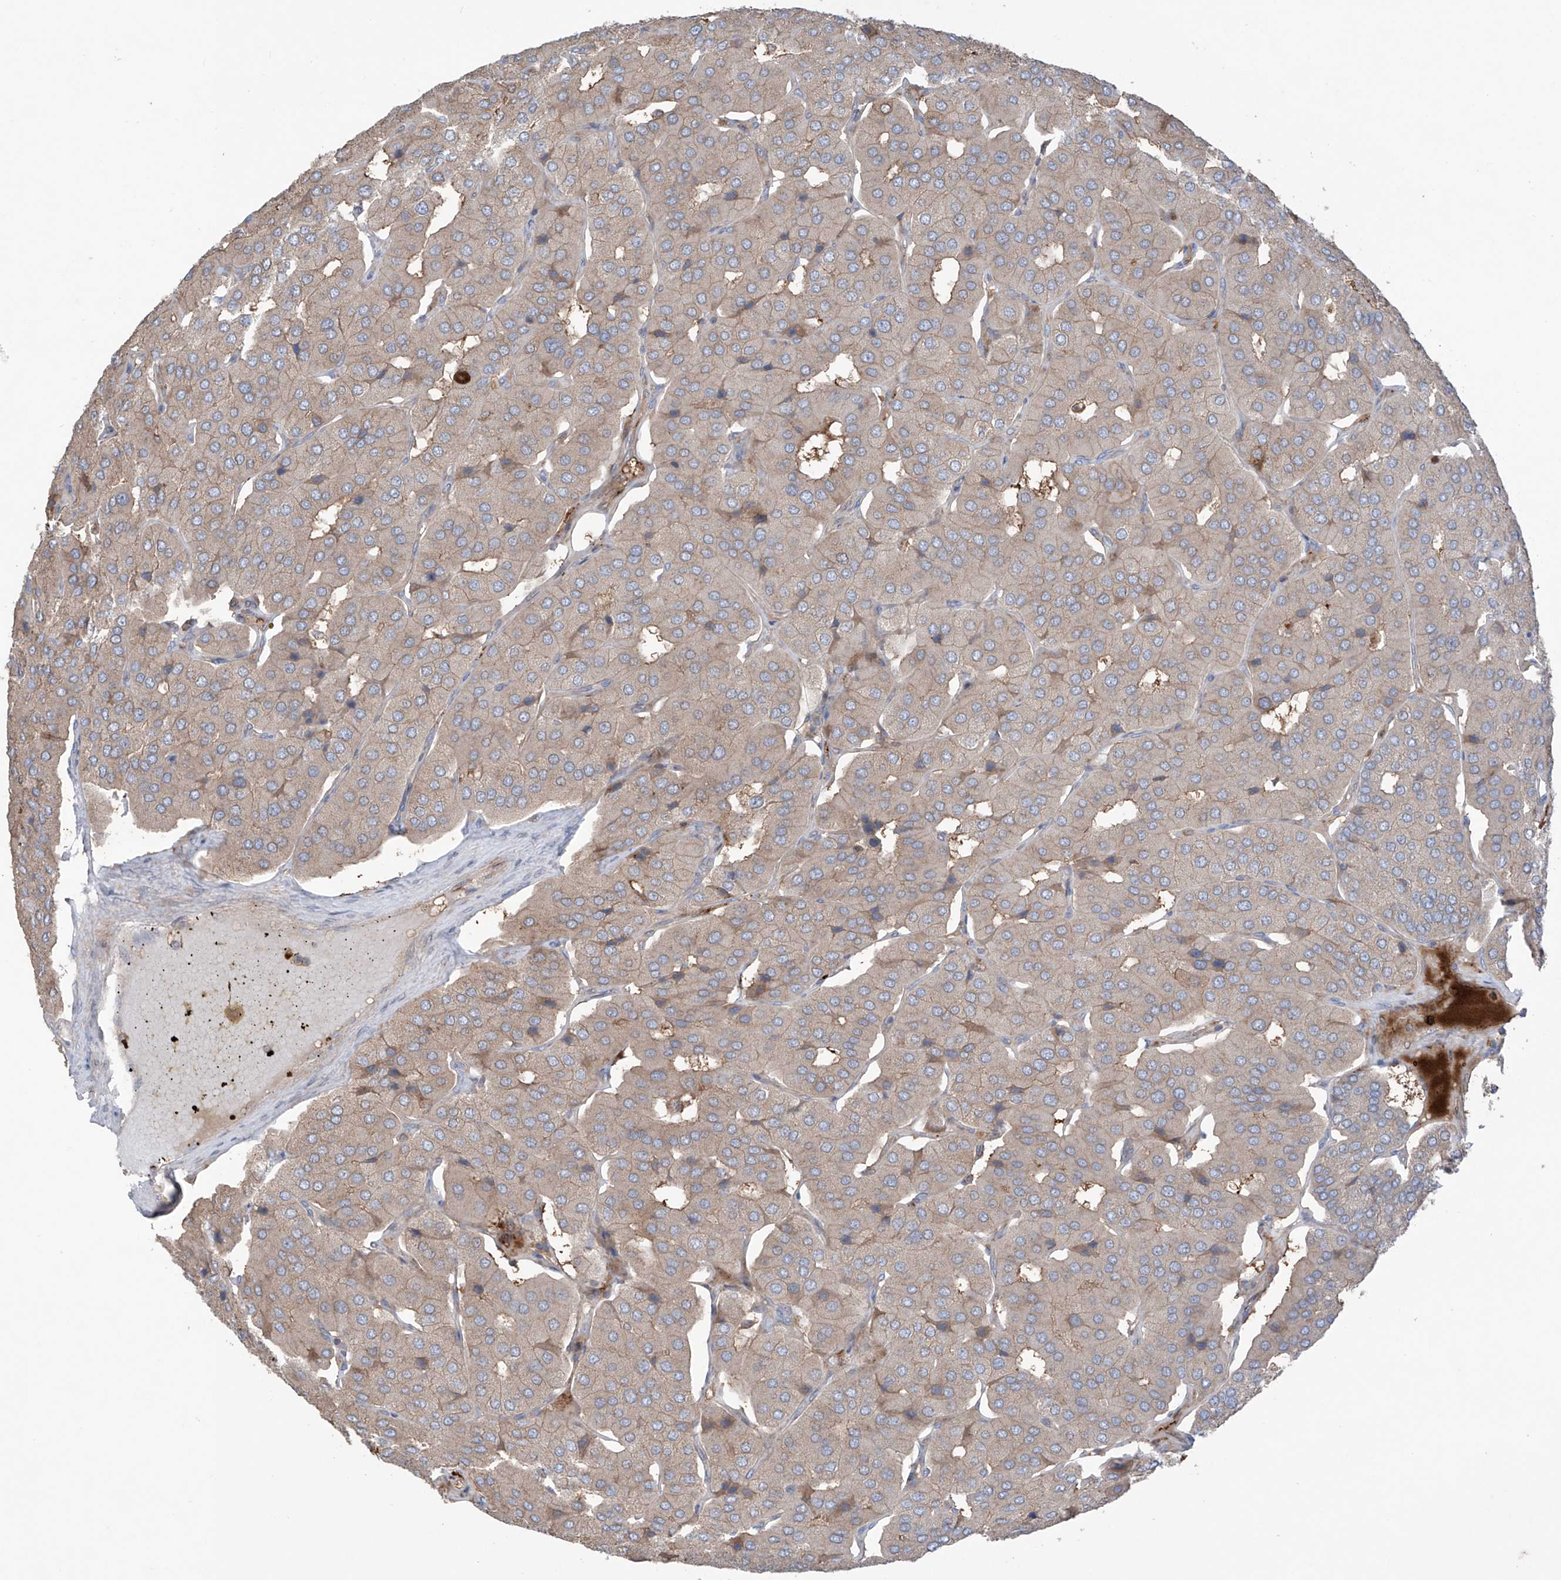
{"staining": {"intensity": "weak", "quantity": "25%-75%", "location": "cytoplasmic/membranous"}, "tissue": "parathyroid gland", "cell_type": "Glandular cells", "image_type": "normal", "snomed": [{"axis": "morphology", "description": "Normal tissue, NOS"}, {"axis": "morphology", "description": "Adenoma, NOS"}, {"axis": "topography", "description": "Parathyroid gland"}], "caption": "About 25%-75% of glandular cells in benign parathyroid gland exhibit weak cytoplasmic/membranous protein expression as visualized by brown immunohistochemical staining.", "gene": "SAMD3", "patient": {"sex": "female", "age": 86}}